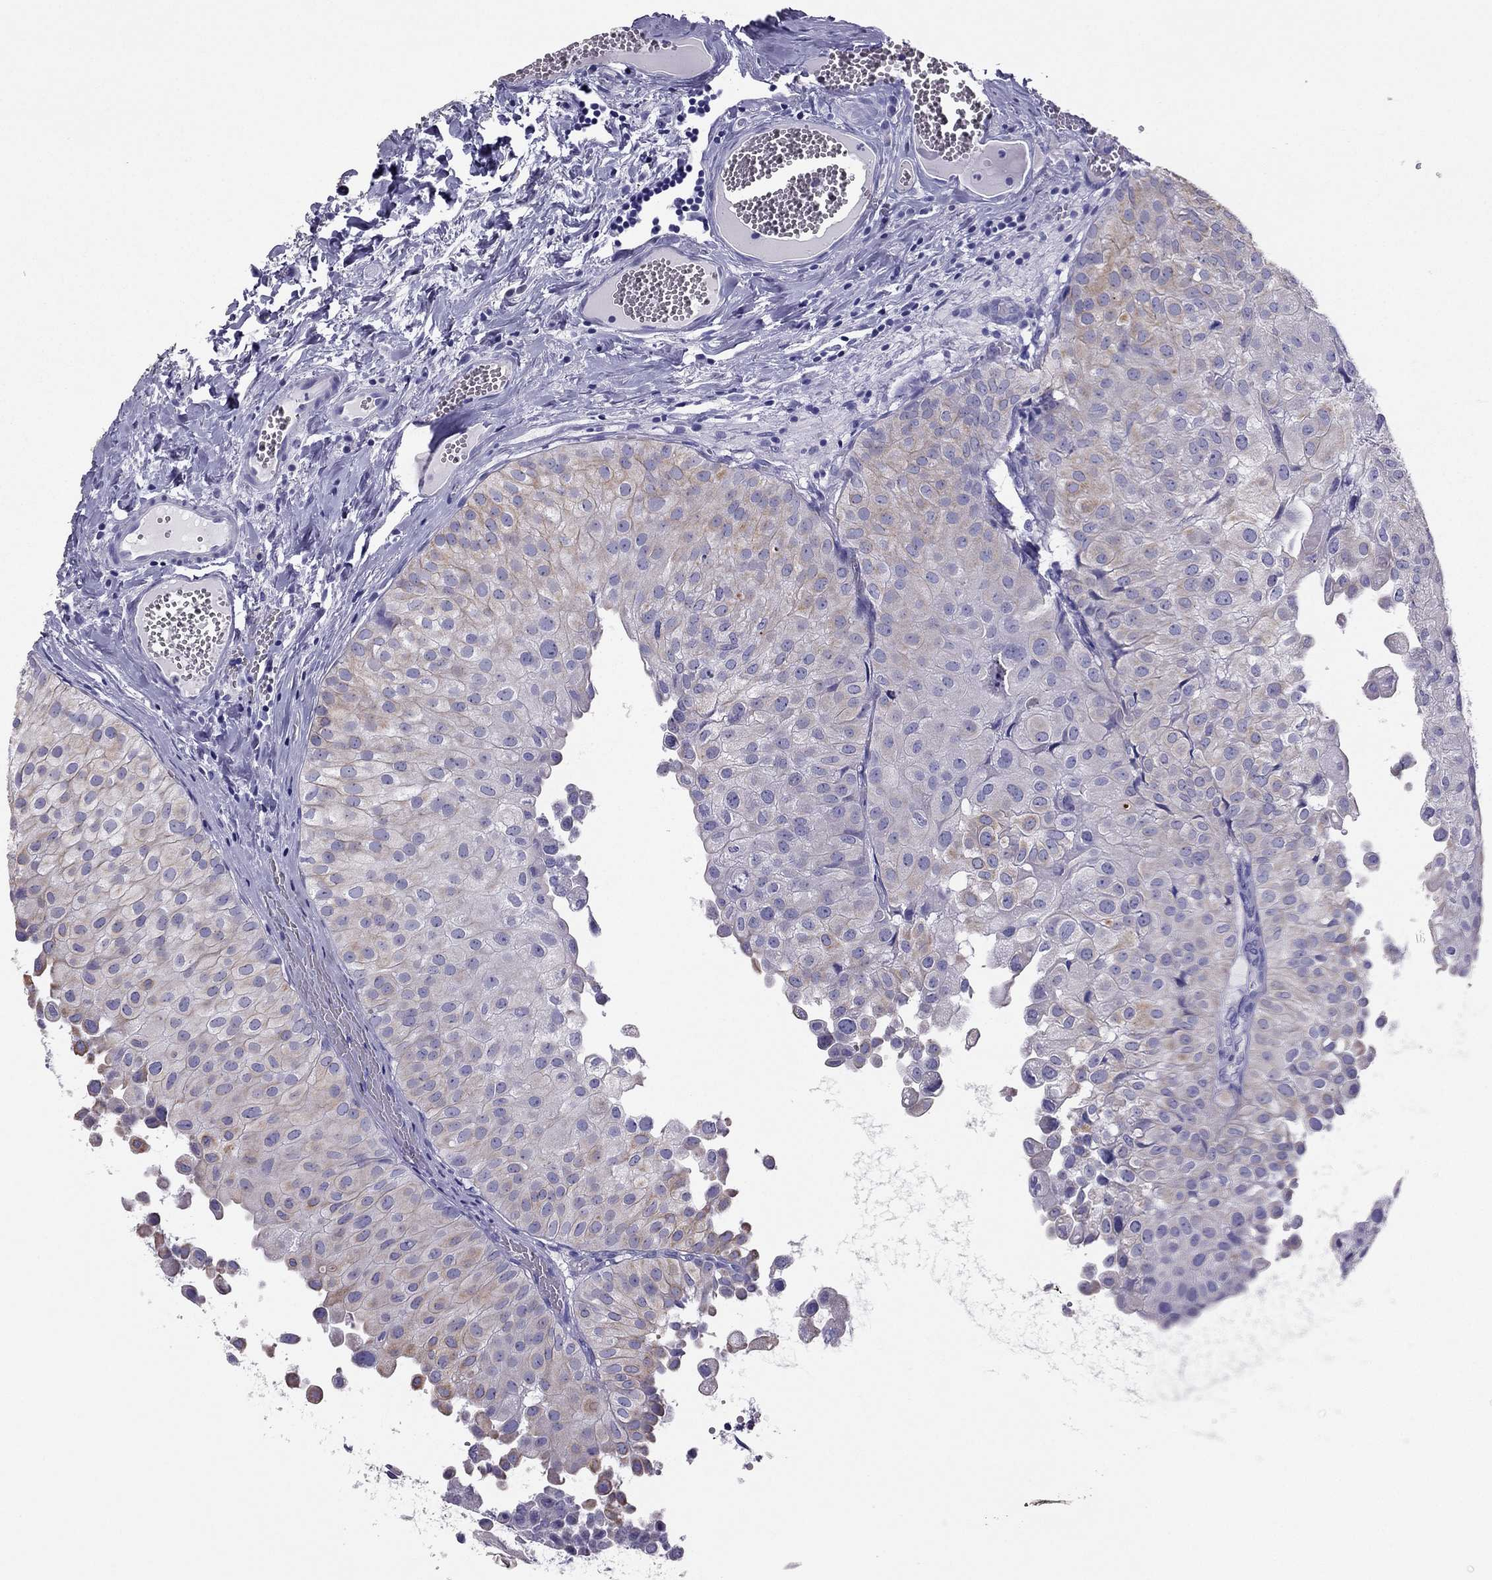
{"staining": {"intensity": "weak", "quantity": "<25%", "location": "cytoplasmic/membranous"}, "tissue": "urothelial cancer", "cell_type": "Tumor cells", "image_type": "cancer", "snomed": [{"axis": "morphology", "description": "Urothelial carcinoma, Low grade"}, {"axis": "topography", "description": "Urinary bladder"}], "caption": "Human urothelial carcinoma (low-grade) stained for a protein using immunohistochemistry (IHC) shows no staining in tumor cells.", "gene": "MAEL", "patient": {"sex": "female", "age": 78}}